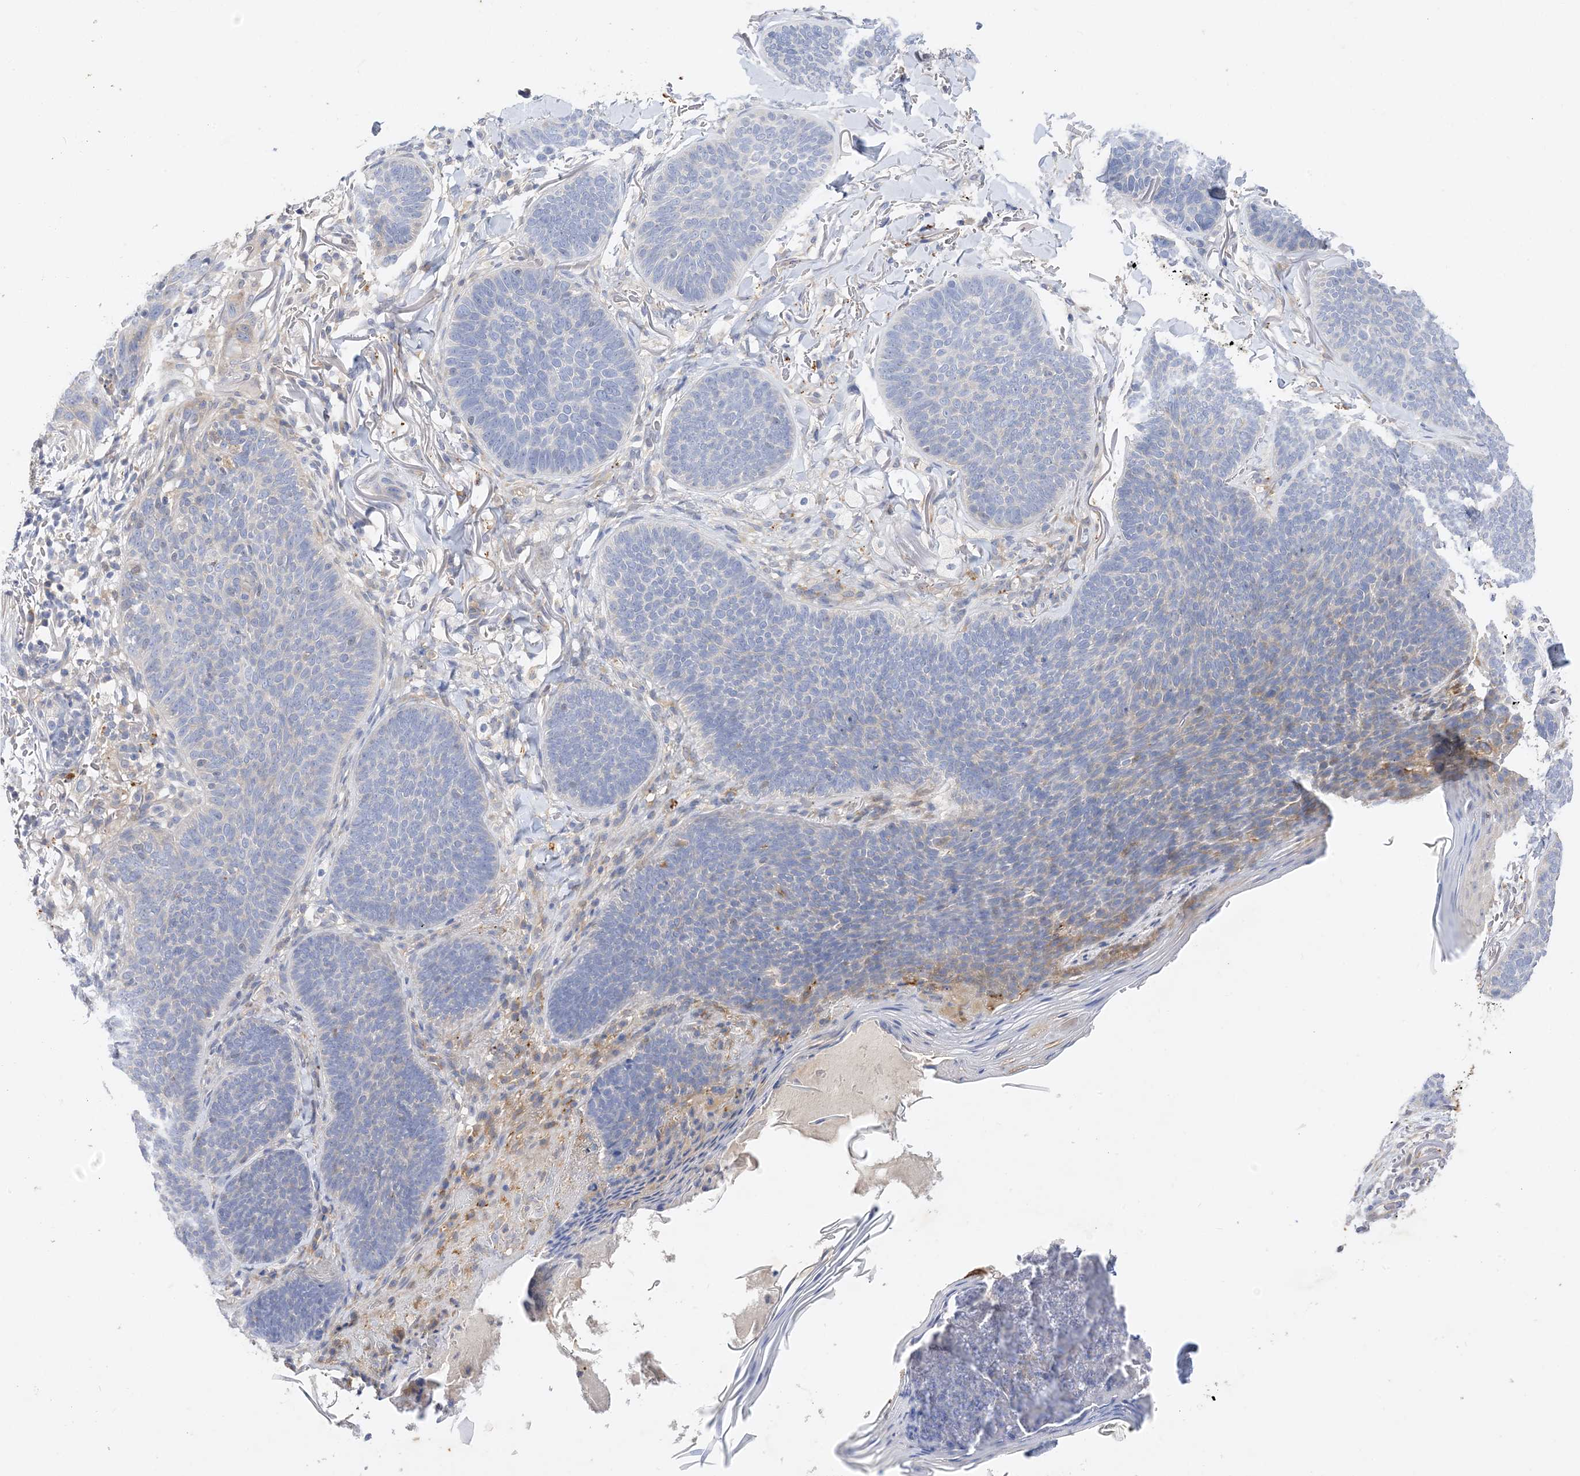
{"staining": {"intensity": "negative", "quantity": "none", "location": "none"}, "tissue": "skin cancer", "cell_type": "Tumor cells", "image_type": "cancer", "snomed": [{"axis": "morphology", "description": "Basal cell carcinoma"}, {"axis": "topography", "description": "Skin"}], "caption": "Immunohistochemistry (IHC) histopathology image of skin cancer (basal cell carcinoma) stained for a protein (brown), which shows no expression in tumor cells. Brightfield microscopy of immunohistochemistry stained with DAB (brown) and hematoxylin (blue), captured at high magnification.", "gene": "ARV1", "patient": {"sex": "male", "age": 85}}